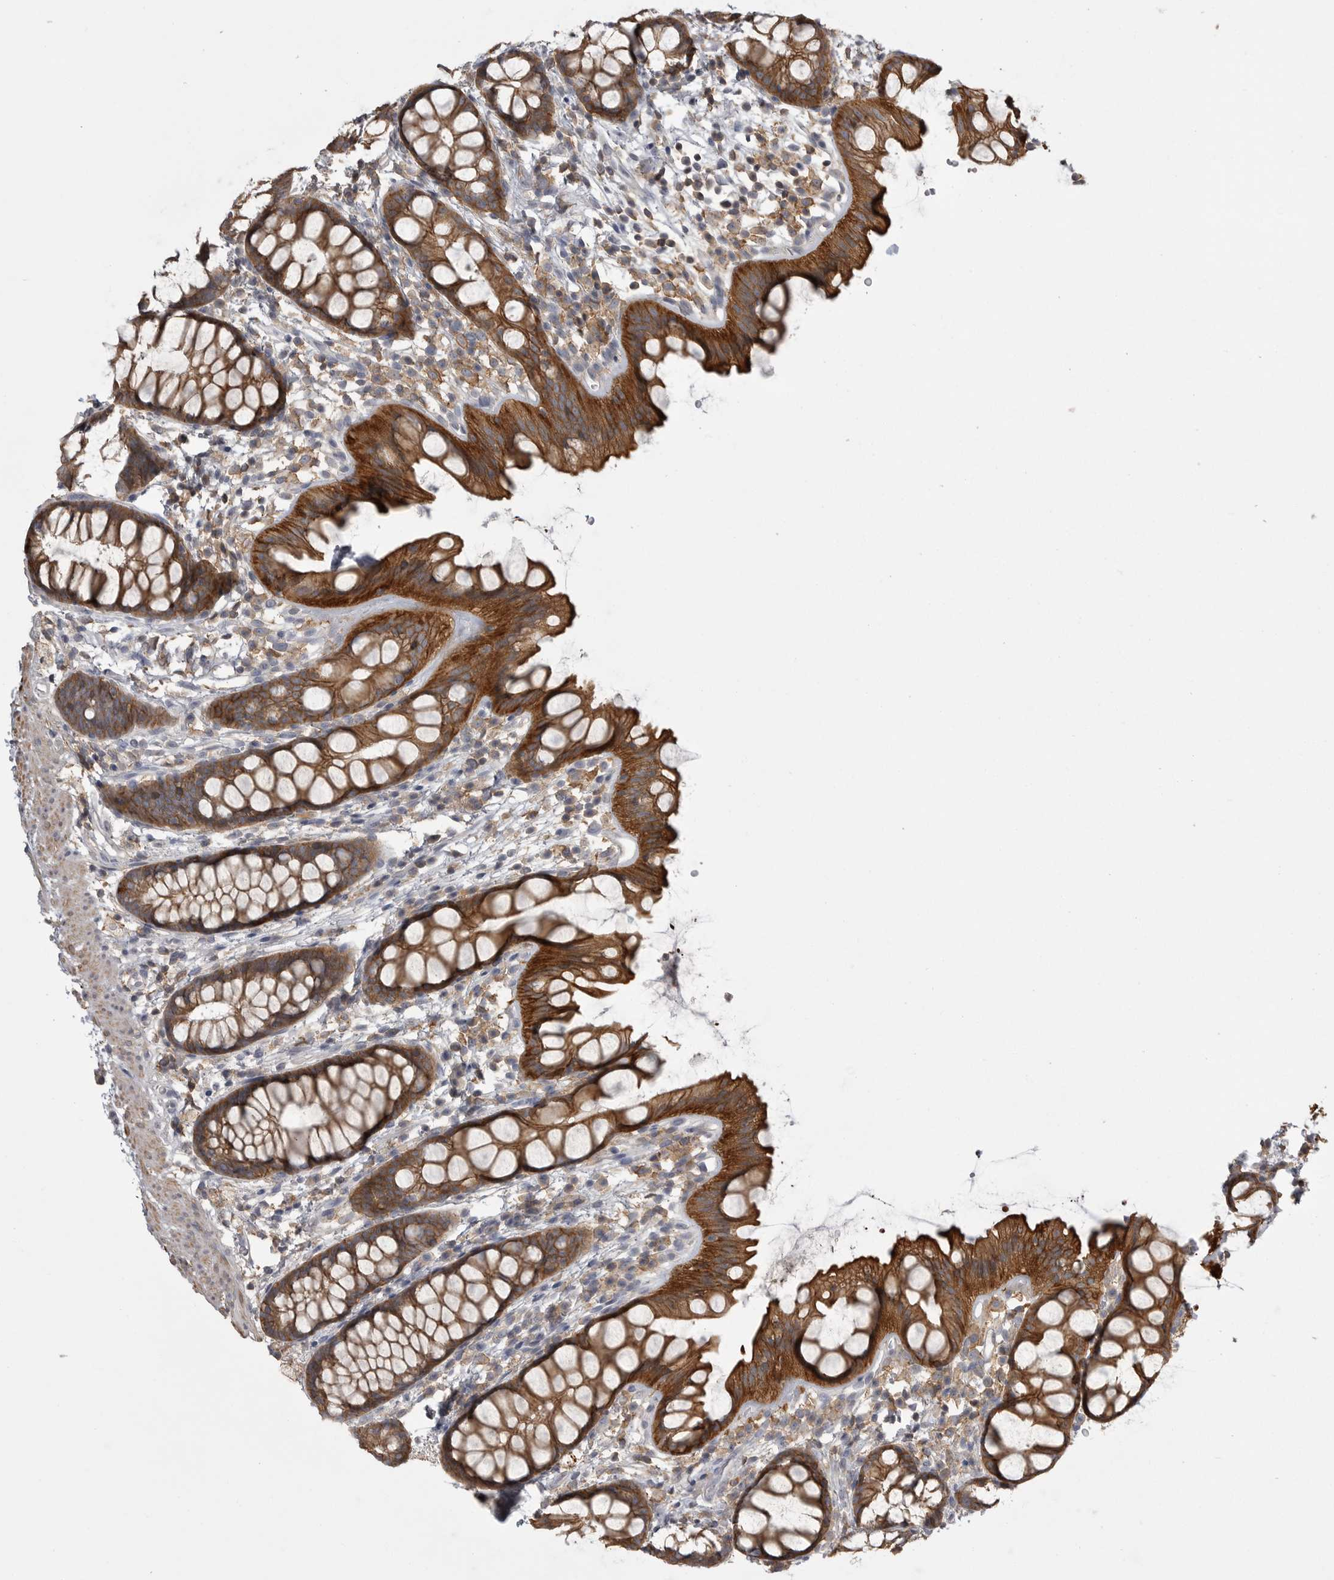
{"staining": {"intensity": "strong", "quantity": ">75%", "location": "cytoplasmic/membranous"}, "tissue": "rectum", "cell_type": "Glandular cells", "image_type": "normal", "snomed": [{"axis": "morphology", "description": "Normal tissue, NOS"}, {"axis": "topography", "description": "Rectum"}], "caption": "Immunohistochemical staining of normal rectum exhibits >75% levels of strong cytoplasmic/membranous protein expression in approximately >75% of glandular cells.", "gene": "CMTM6", "patient": {"sex": "female", "age": 65}}